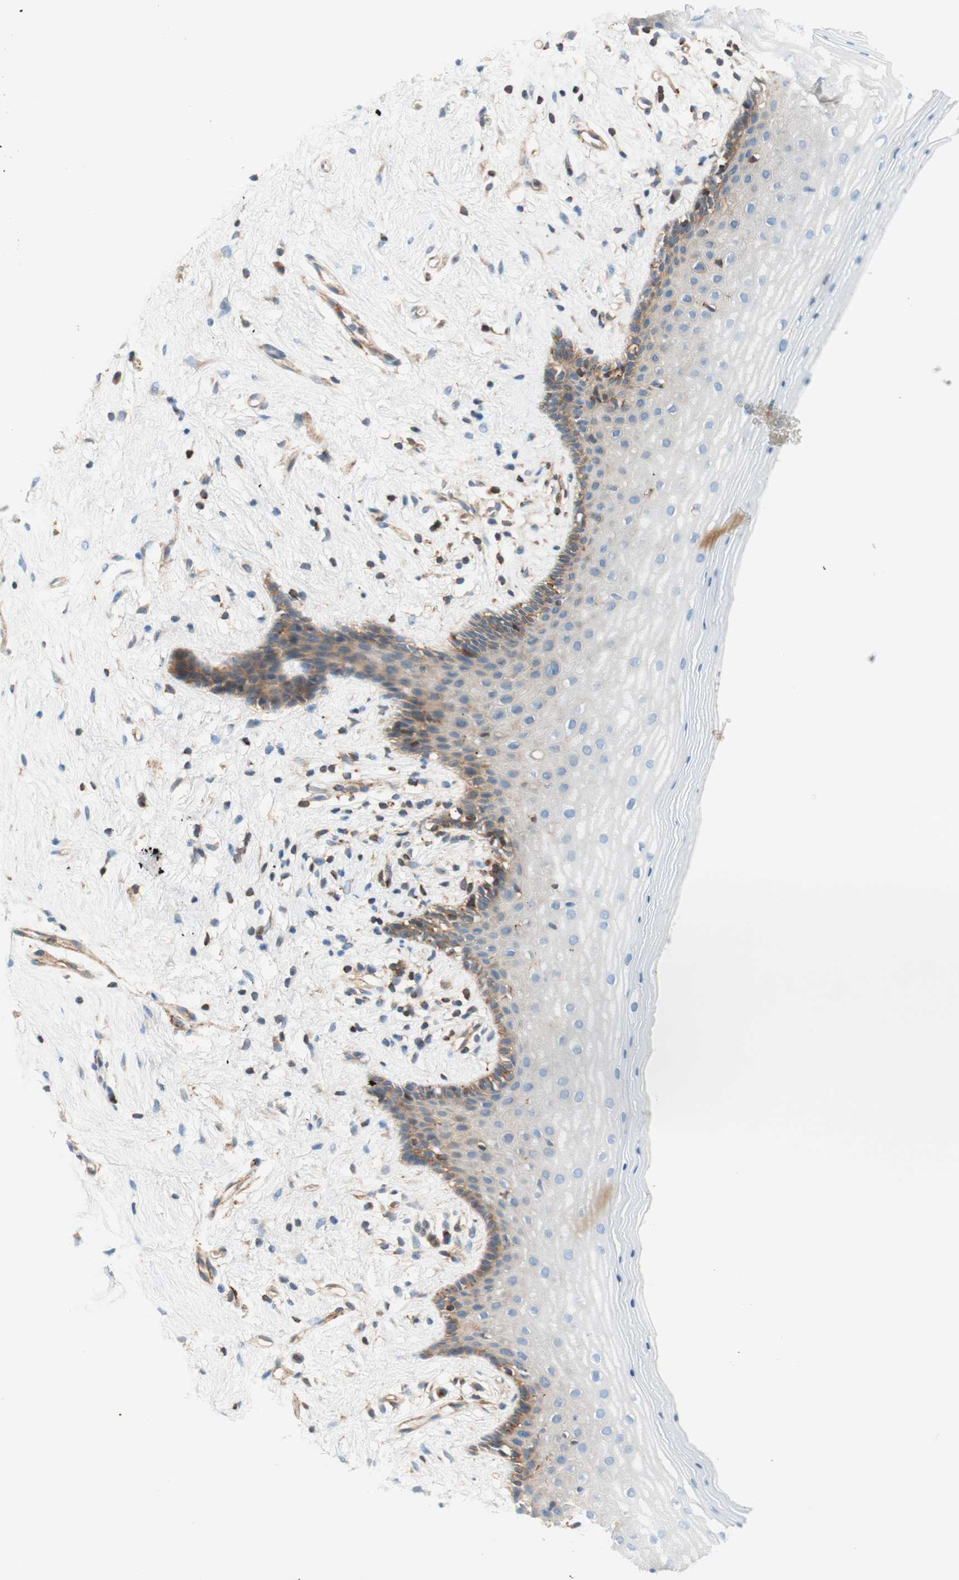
{"staining": {"intensity": "moderate", "quantity": "25%-75%", "location": "cytoplasmic/membranous"}, "tissue": "vagina", "cell_type": "Squamous epithelial cells", "image_type": "normal", "snomed": [{"axis": "morphology", "description": "Normal tissue, NOS"}, {"axis": "topography", "description": "Vagina"}], "caption": "Protein staining of normal vagina shows moderate cytoplasmic/membranous staining in approximately 25%-75% of squamous epithelial cells.", "gene": "VPS26A", "patient": {"sex": "female", "age": 44}}